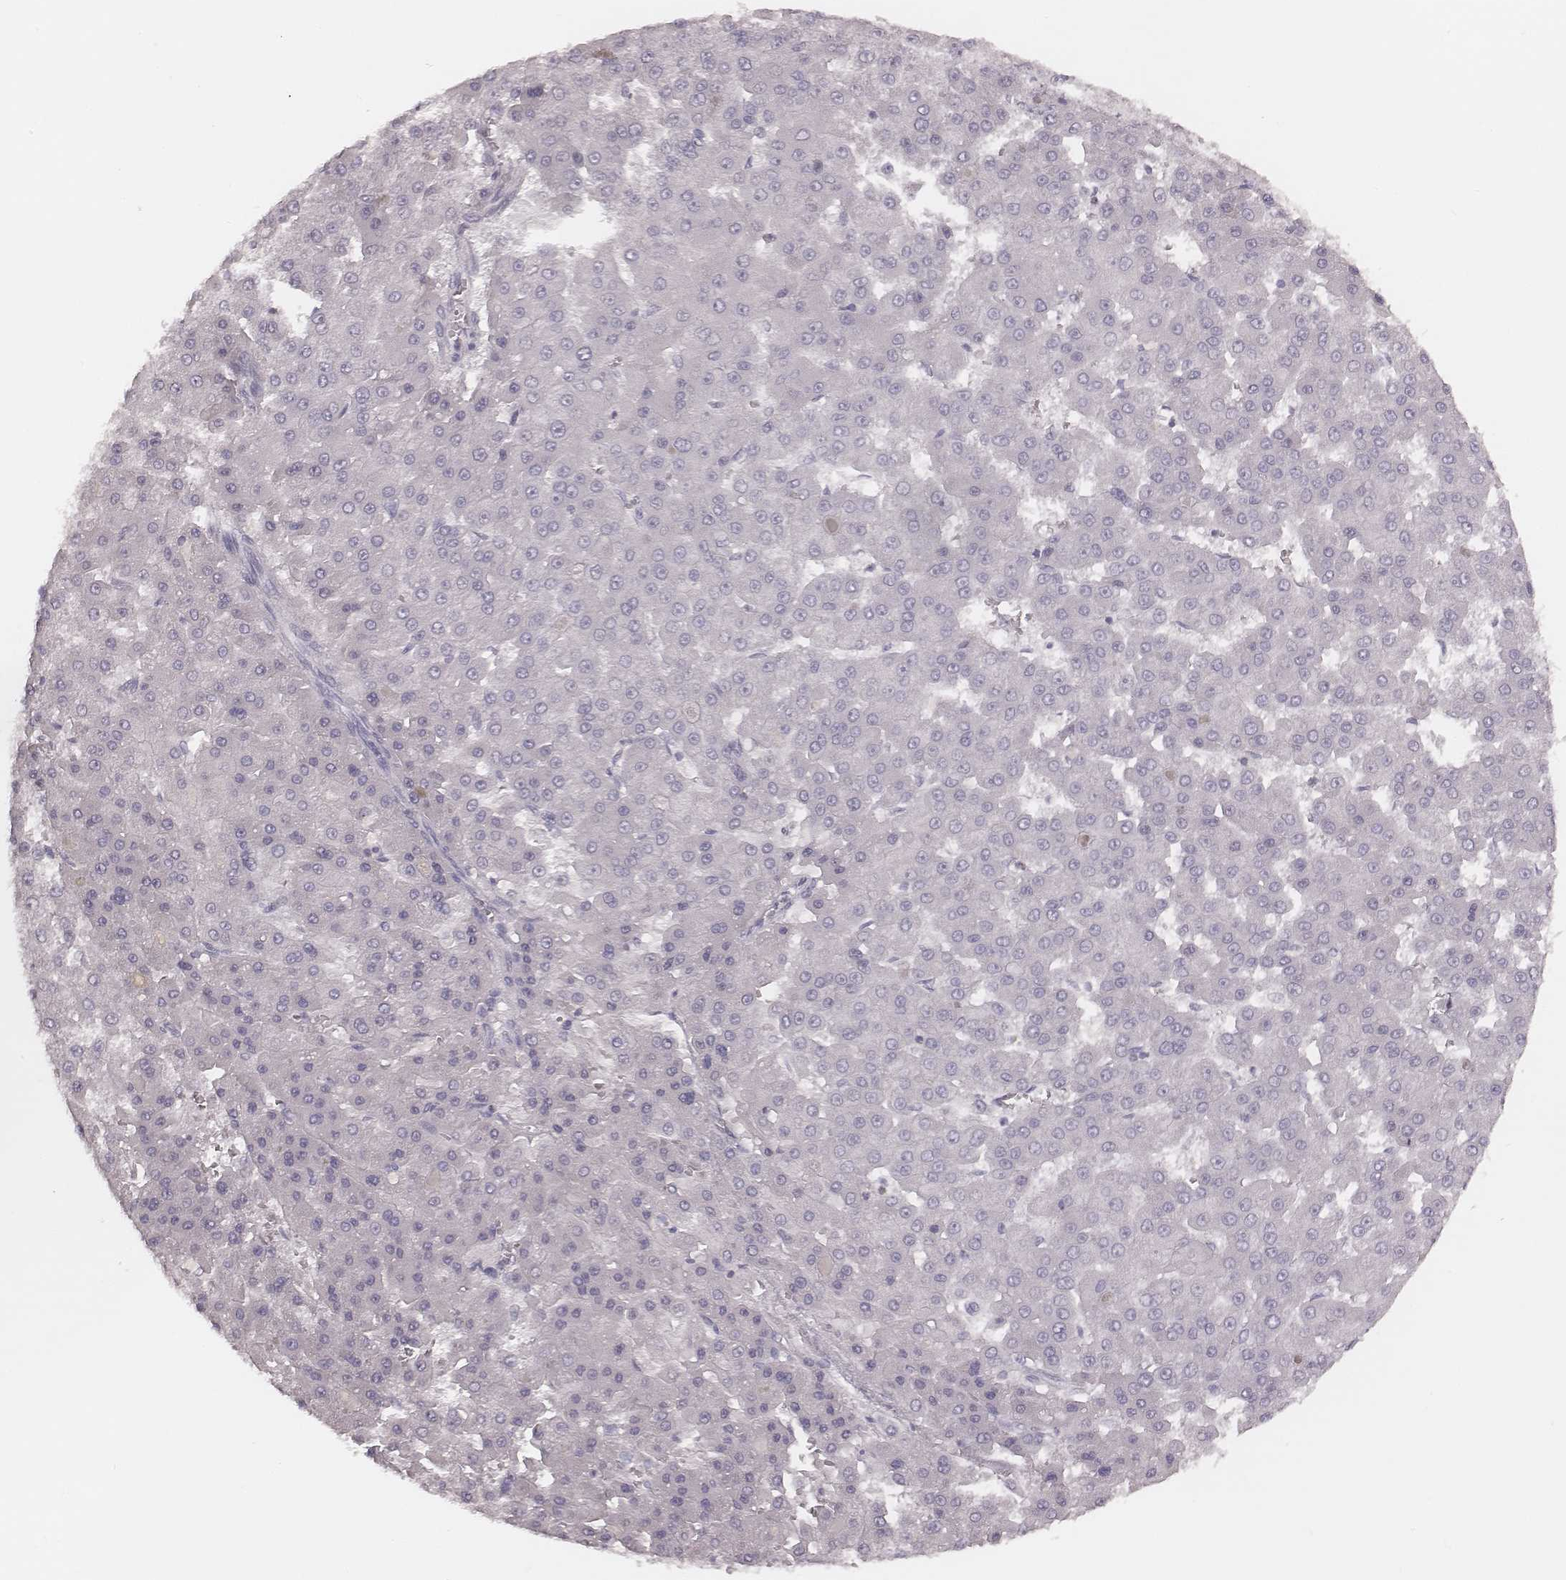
{"staining": {"intensity": "negative", "quantity": "none", "location": "none"}, "tissue": "liver cancer", "cell_type": "Tumor cells", "image_type": "cancer", "snomed": [{"axis": "morphology", "description": "Carcinoma, Hepatocellular, NOS"}, {"axis": "topography", "description": "Liver"}], "caption": "Micrograph shows no protein staining in tumor cells of hepatocellular carcinoma (liver) tissue.", "gene": "MSX1", "patient": {"sex": "male", "age": 78}}